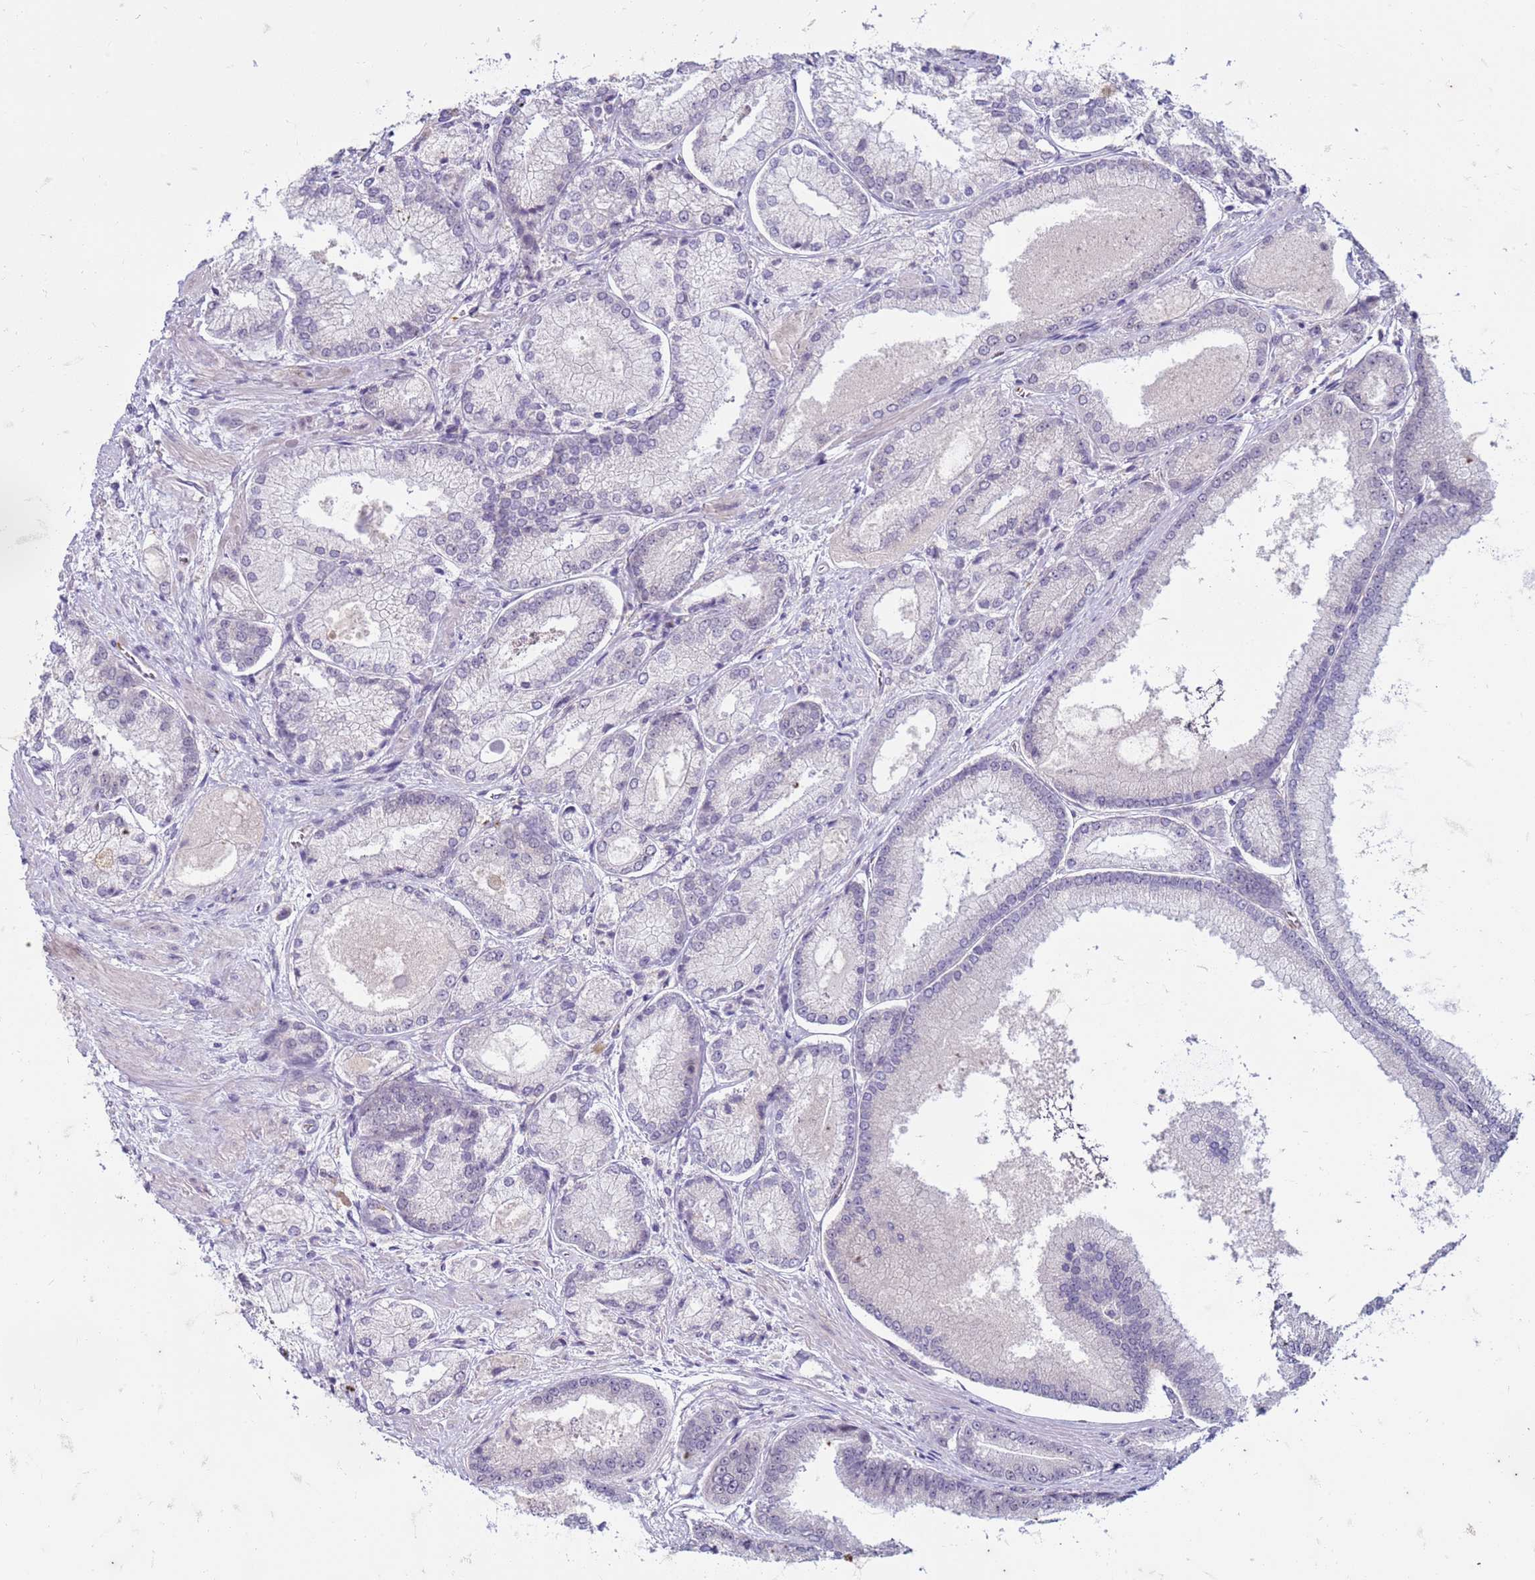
{"staining": {"intensity": "negative", "quantity": "none", "location": "none"}, "tissue": "prostate cancer", "cell_type": "Tumor cells", "image_type": "cancer", "snomed": [{"axis": "morphology", "description": "Adenocarcinoma, Low grade"}, {"axis": "topography", "description": "Prostate"}], "caption": "An immunohistochemistry (IHC) micrograph of prostate cancer (low-grade adenocarcinoma) is shown. There is no staining in tumor cells of prostate cancer (low-grade adenocarcinoma).", "gene": "SLC15A3", "patient": {"sex": "male", "age": 74}}